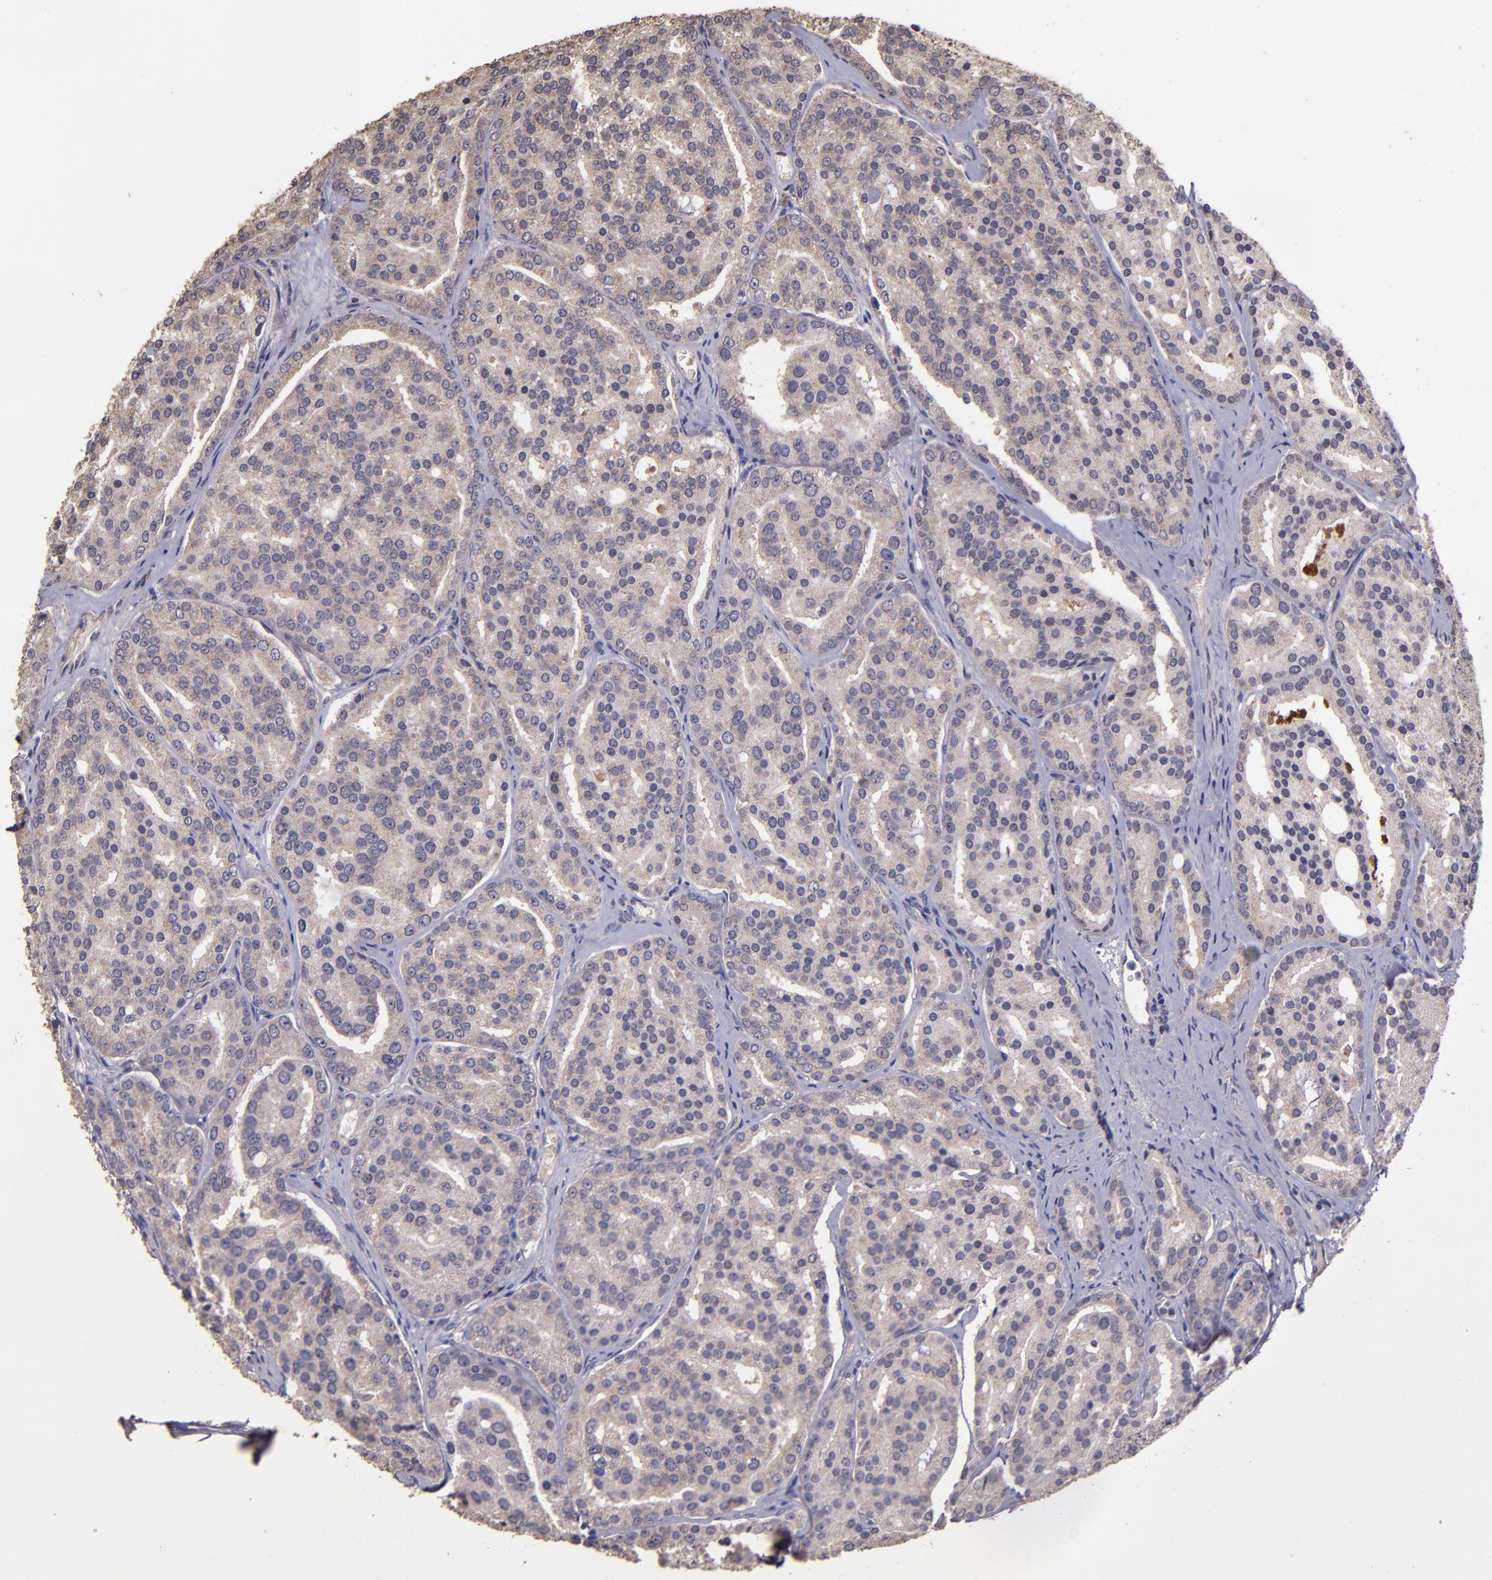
{"staining": {"intensity": "weak", "quantity": ">75%", "location": "cytoplasmic/membranous"}, "tissue": "prostate cancer", "cell_type": "Tumor cells", "image_type": "cancer", "snomed": [{"axis": "morphology", "description": "Adenocarcinoma, High grade"}, {"axis": "topography", "description": "Prostate"}], "caption": "Adenocarcinoma (high-grade) (prostate) stained for a protein exhibits weak cytoplasmic/membranous positivity in tumor cells. The staining is performed using DAB (3,3'-diaminobenzidine) brown chromogen to label protein expression. The nuclei are counter-stained blue using hematoxylin.", "gene": "HECTD1", "patient": {"sex": "male", "age": 64}}